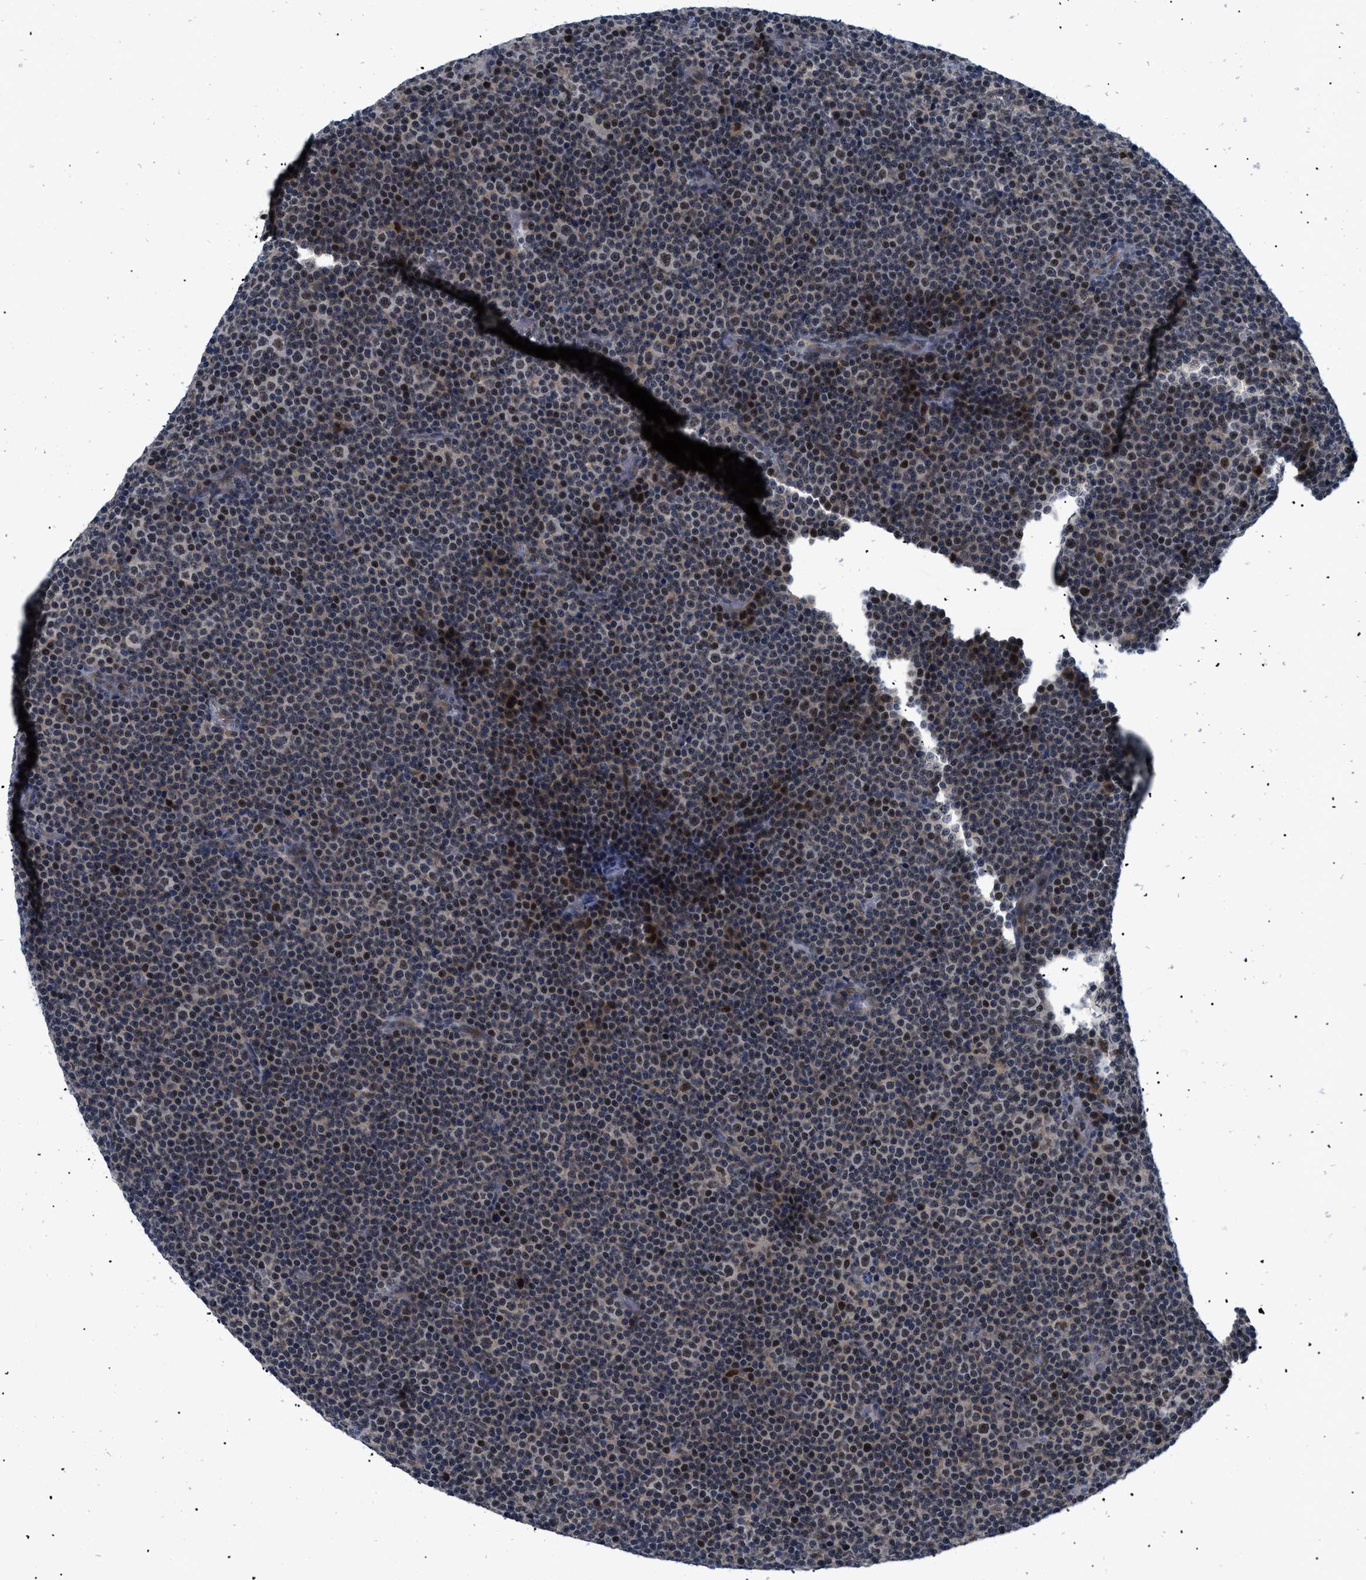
{"staining": {"intensity": "moderate", "quantity": ">75%", "location": "nuclear"}, "tissue": "lymphoma", "cell_type": "Tumor cells", "image_type": "cancer", "snomed": [{"axis": "morphology", "description": "Malignant lymphoma, non-Hodgkin's type, Low grade"}, {"axis": "topography", "description": "Lymph node"}], "caption": "IHC micrograph of human malignant lymphoma, non-Hodgkin's type (low-grade) stained for a protein (brown), which shows medium levels of moderate nuclear positivity in about >75% of tumor cells.", "gene": "SLC29A2", "patient": {"sex": "female", "age": 67}}